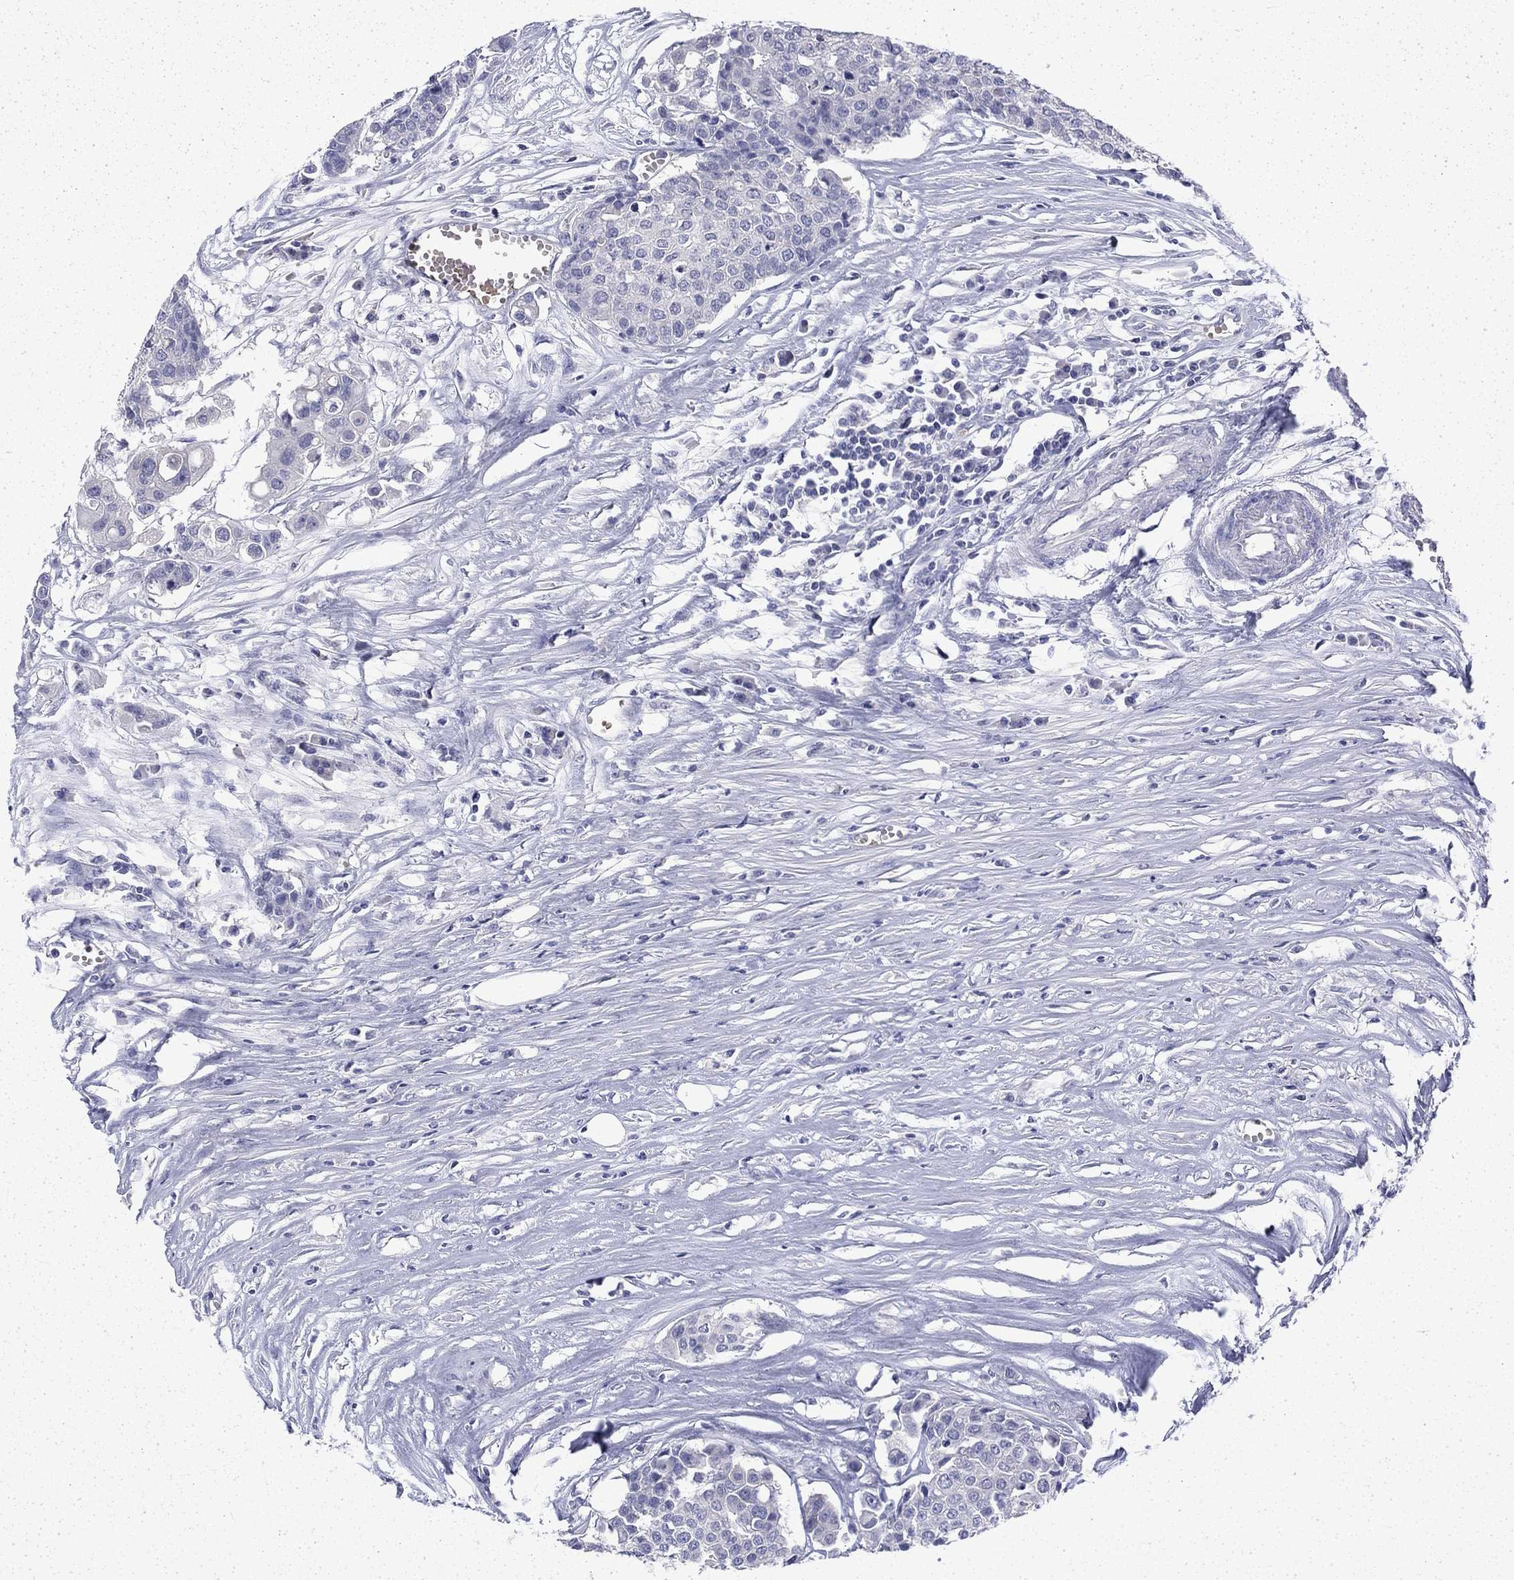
{"staining": {"intensity": "negative", "quantity": "none", "location": "none"}, "tissue": "carcinoid", "cell_type": "Tumor cells", "image_type": "cancer", "snomed": [{"axis": "morphology", "description": "Carcinoid, malignant, NOS"}, {"axis": "topography", "description": "Colon"}], "caption": "This is an IHC micrograph of malignant carcinoid. There is no expression in tumor cells.", "gene": "ENPP6", "patient": {"sex": "male", "age": 81}}